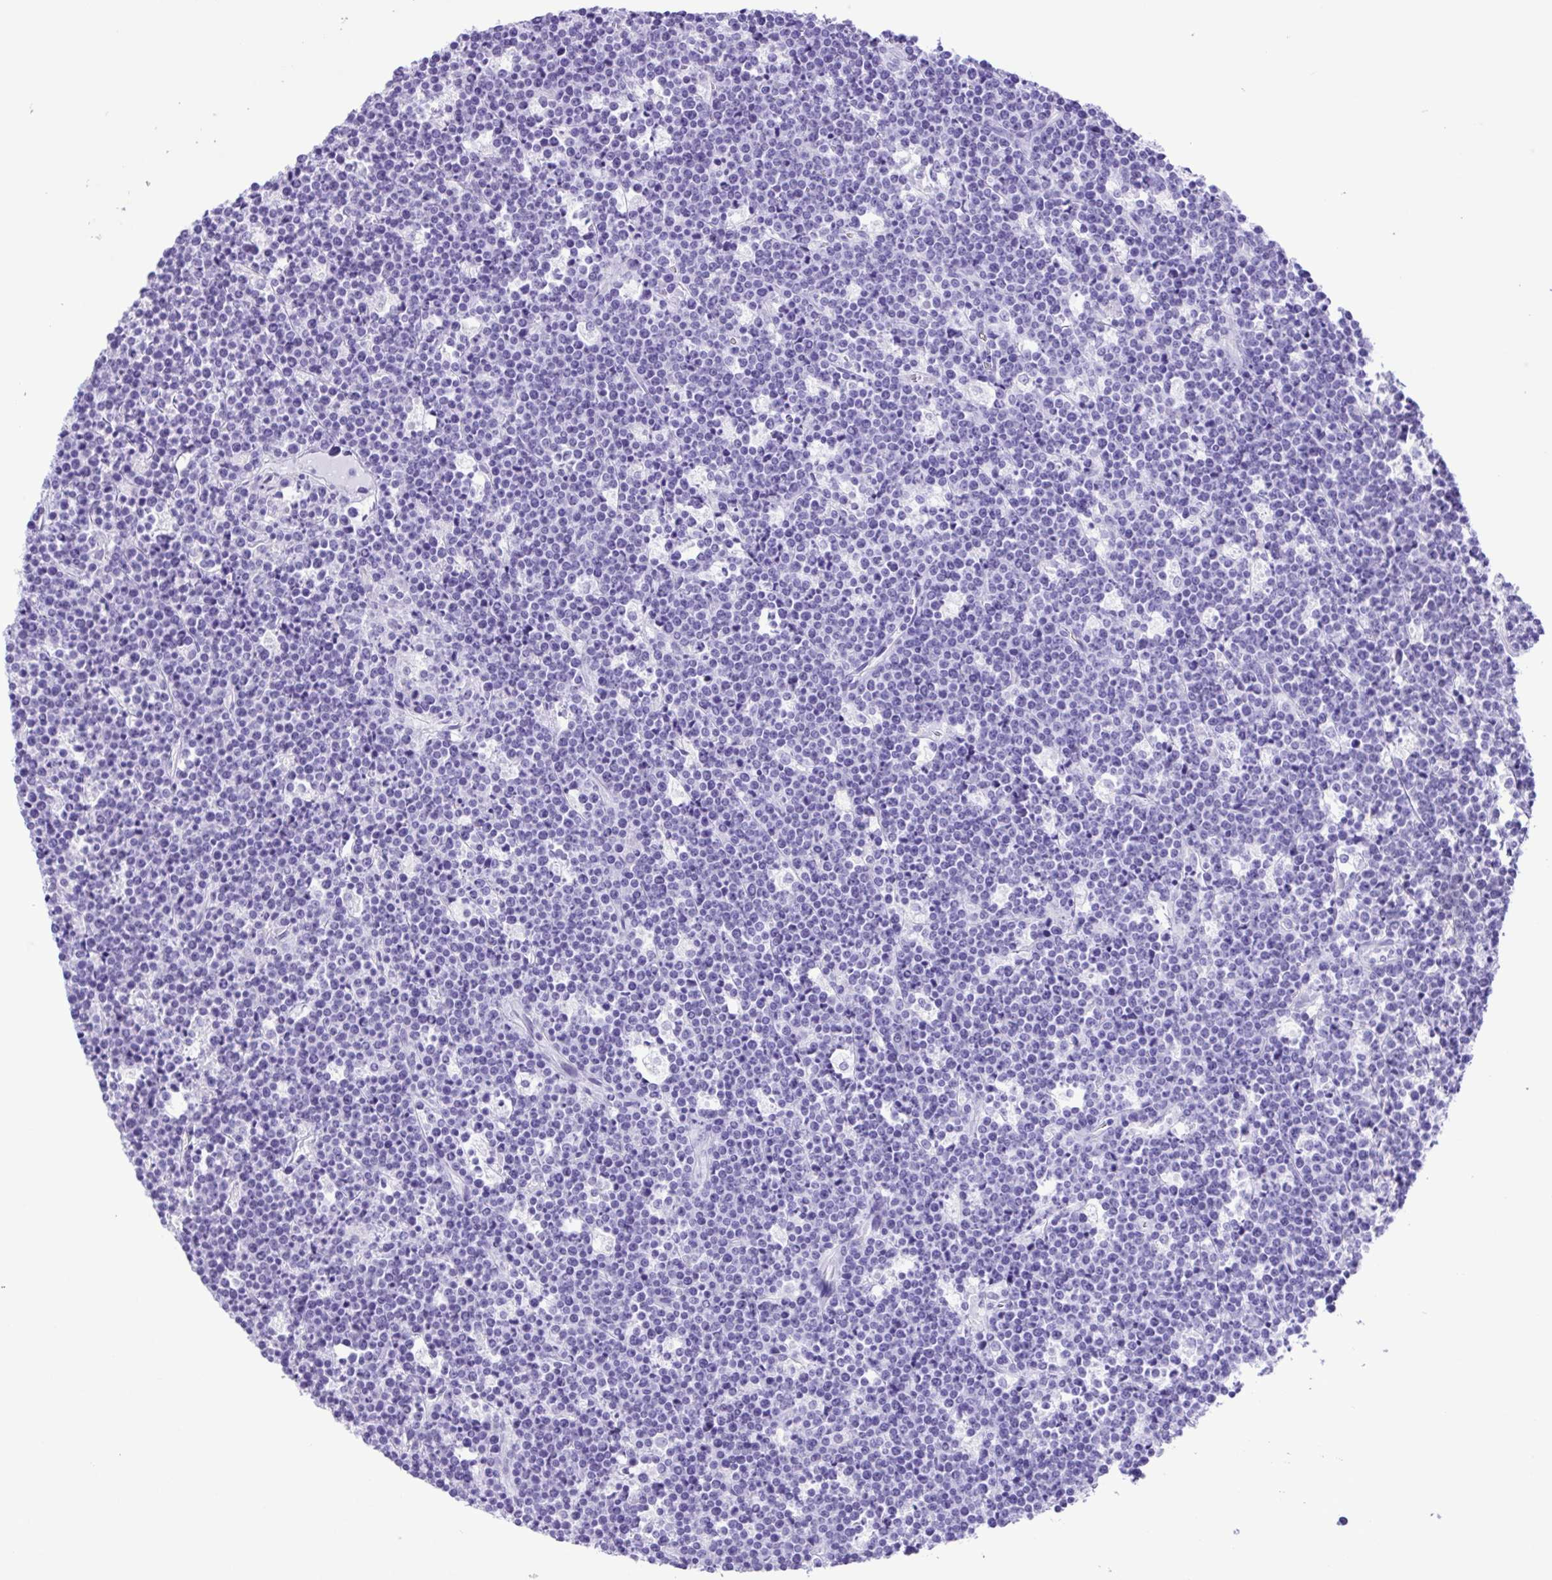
{"staining": {"intensity": "negative", "quantity": "none", "location": "none"}, "tissue": "lymphoma", "cell_type": "Tumor cells", "image_type": "cancer", "snomed": [{"axis": "morphology", "description": "Malignant lymphoma, non-Hodgkin's type, High grade"}, {"axis": "topography", "description": "Ovary"}], "caption": "A high-resolution image shows immunohistochemistry (IHC) staining of lymphoma, which shows no significant positivity in tumor cells. (Immunohistochemistry, brightfield microscopy, high magnification).", "gene": "CASP14", "patient": {"sex": "female", "age": 56}}